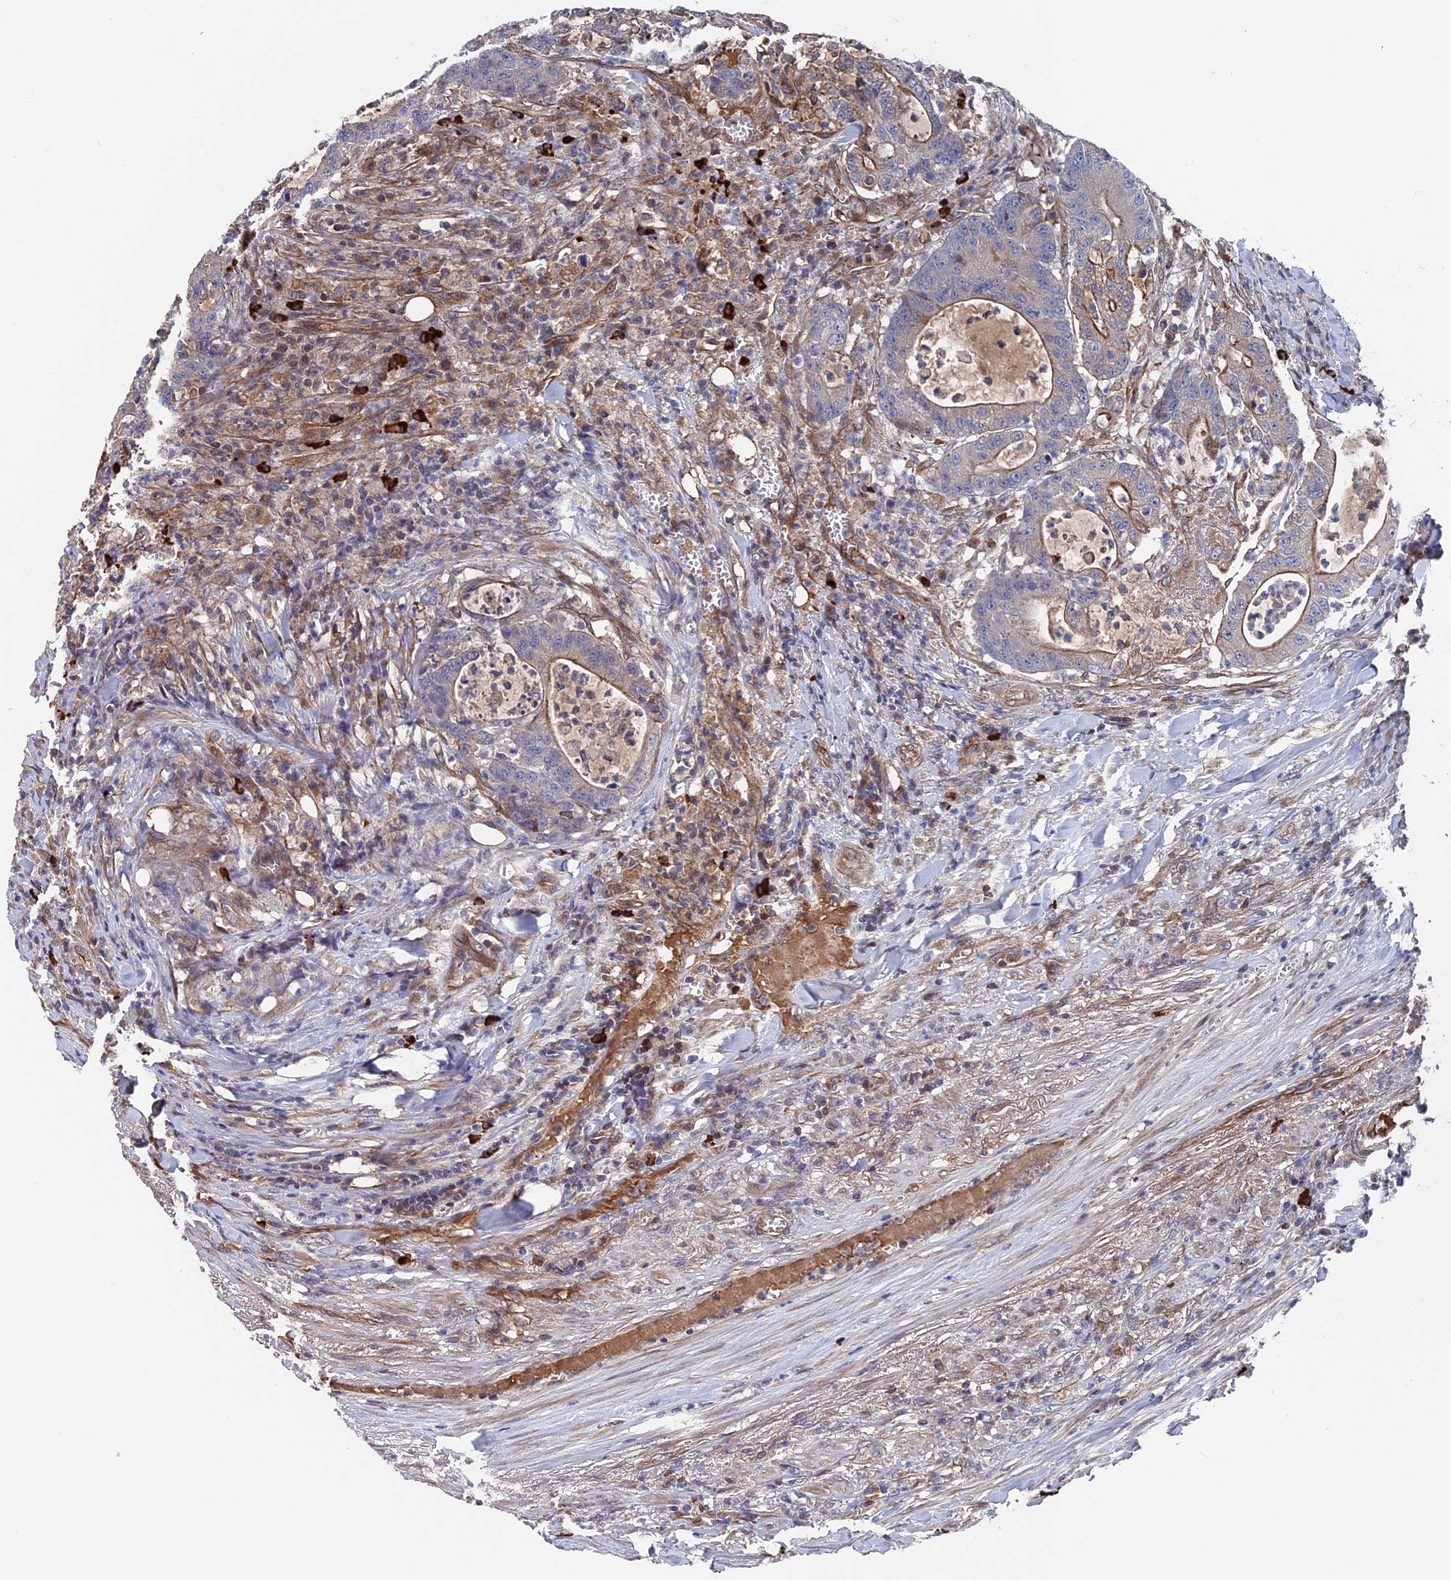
{"staining": {"intensity": "weak", "quantity": "<25%", "location": "cytoplasmic/membranous"}, "tissue": "colorectal cancer", "cell_type": "Tumor cells", "image_type": "cancer", "snomed": [{"axis": "morphology", "description": "Adenocarcinoma, NOS"}, {"axis": "topography", "description": "Colon"}], "caption": "Adenocarcinoma (colorectal) stained for a protein using immunohistochemistry reveals no staining tumor cells.", "gene": "RPUSD1", "patient": {"sex": "female", "age": 84}}